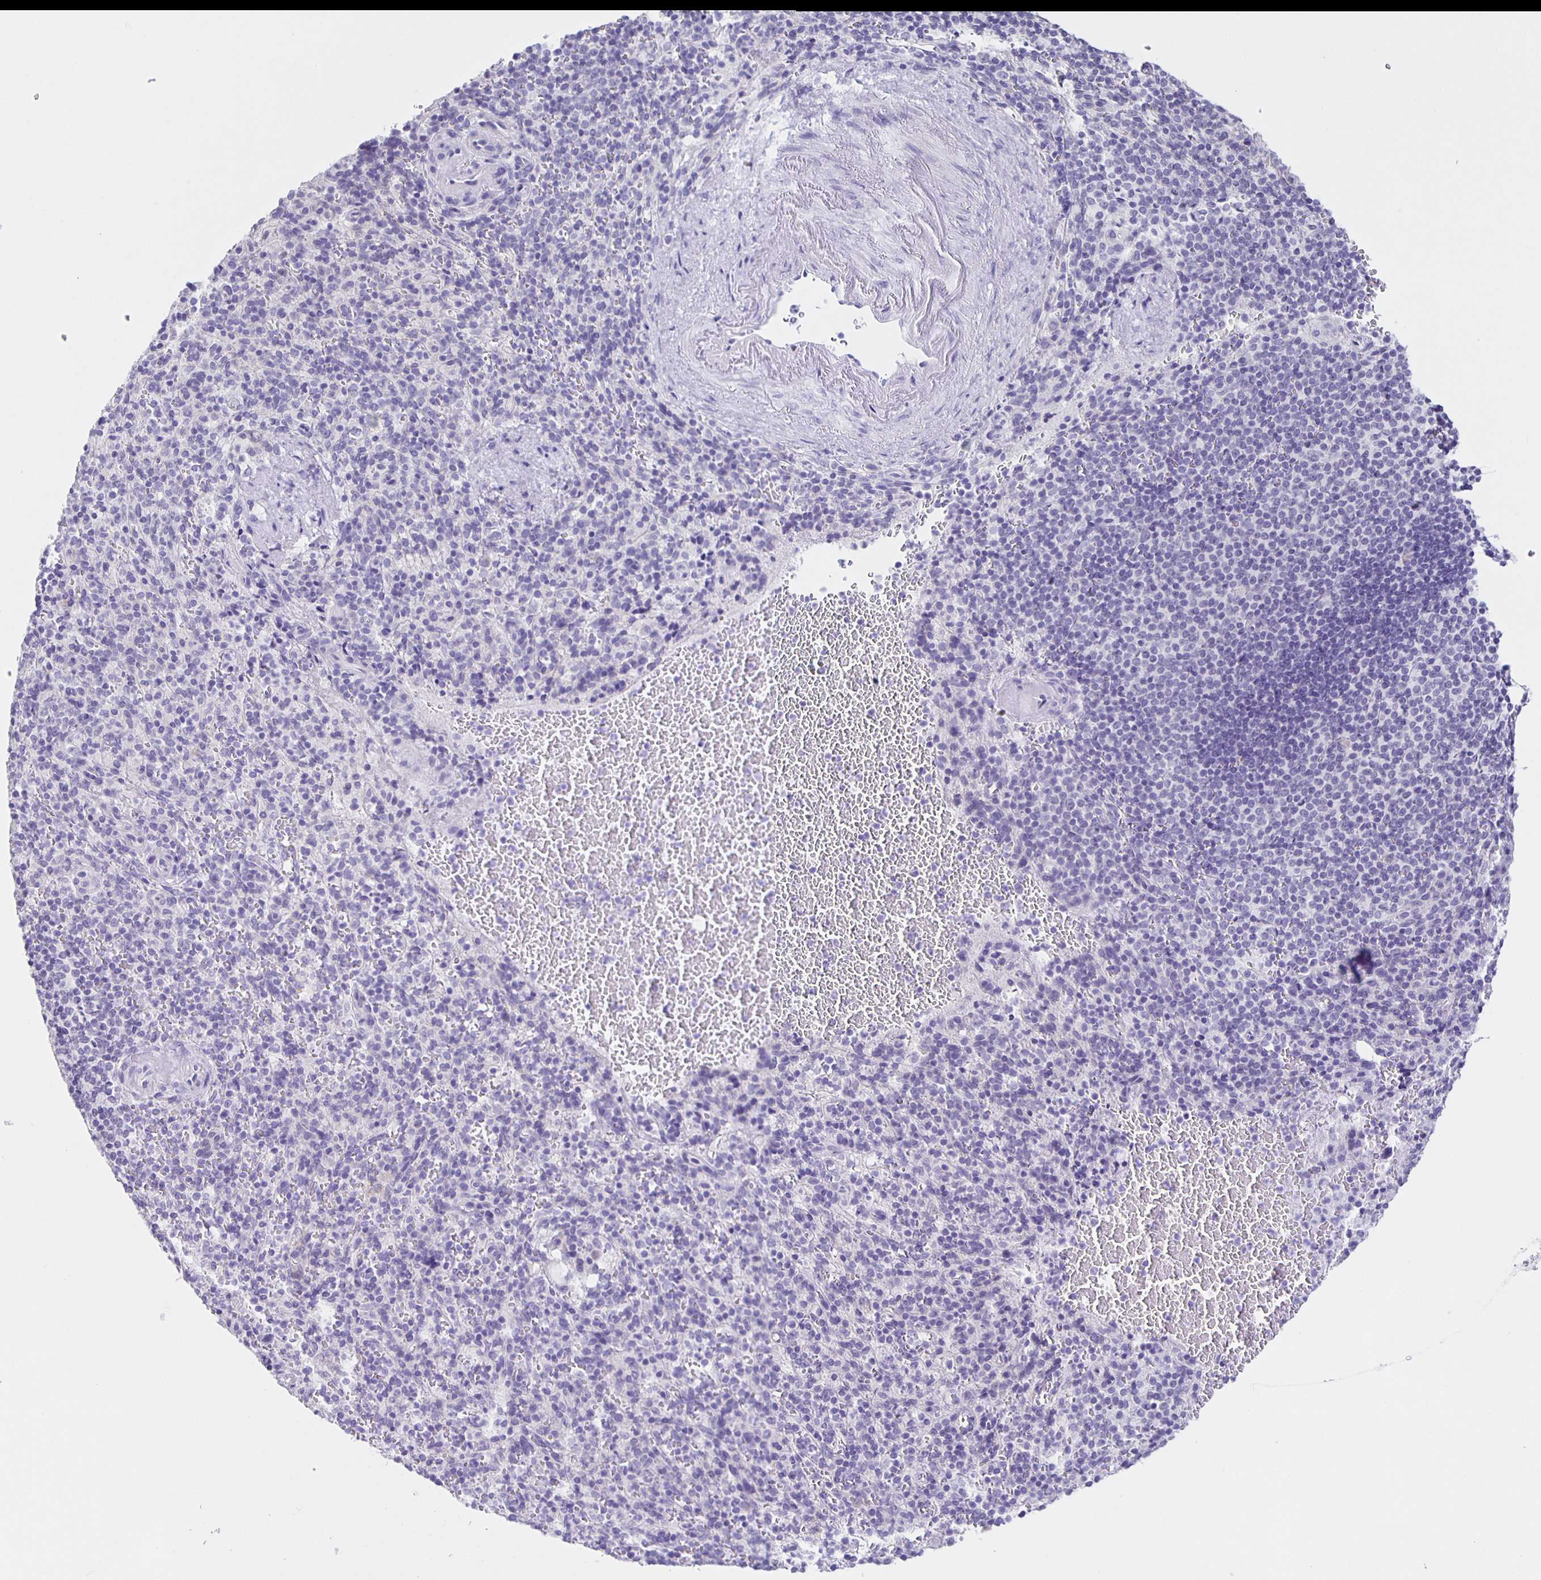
{"staining": {"intensity": "negative", "quantity": "none", "location": "none"}, "tissue": "spleen", "cell_type": "Cells in red pulp", "image_type": "normal", "snomed": [{"axis": "morphology", "description": "Normal tissue, NOS"}, {"axis": "topography", "description": "Spleen"}], "caption": "Human spleen stained for a protein using IHC displays no expression in cells in red pulp.", "gene": "SLC12A3", "patient": {"sex": "female", "age": 74}}